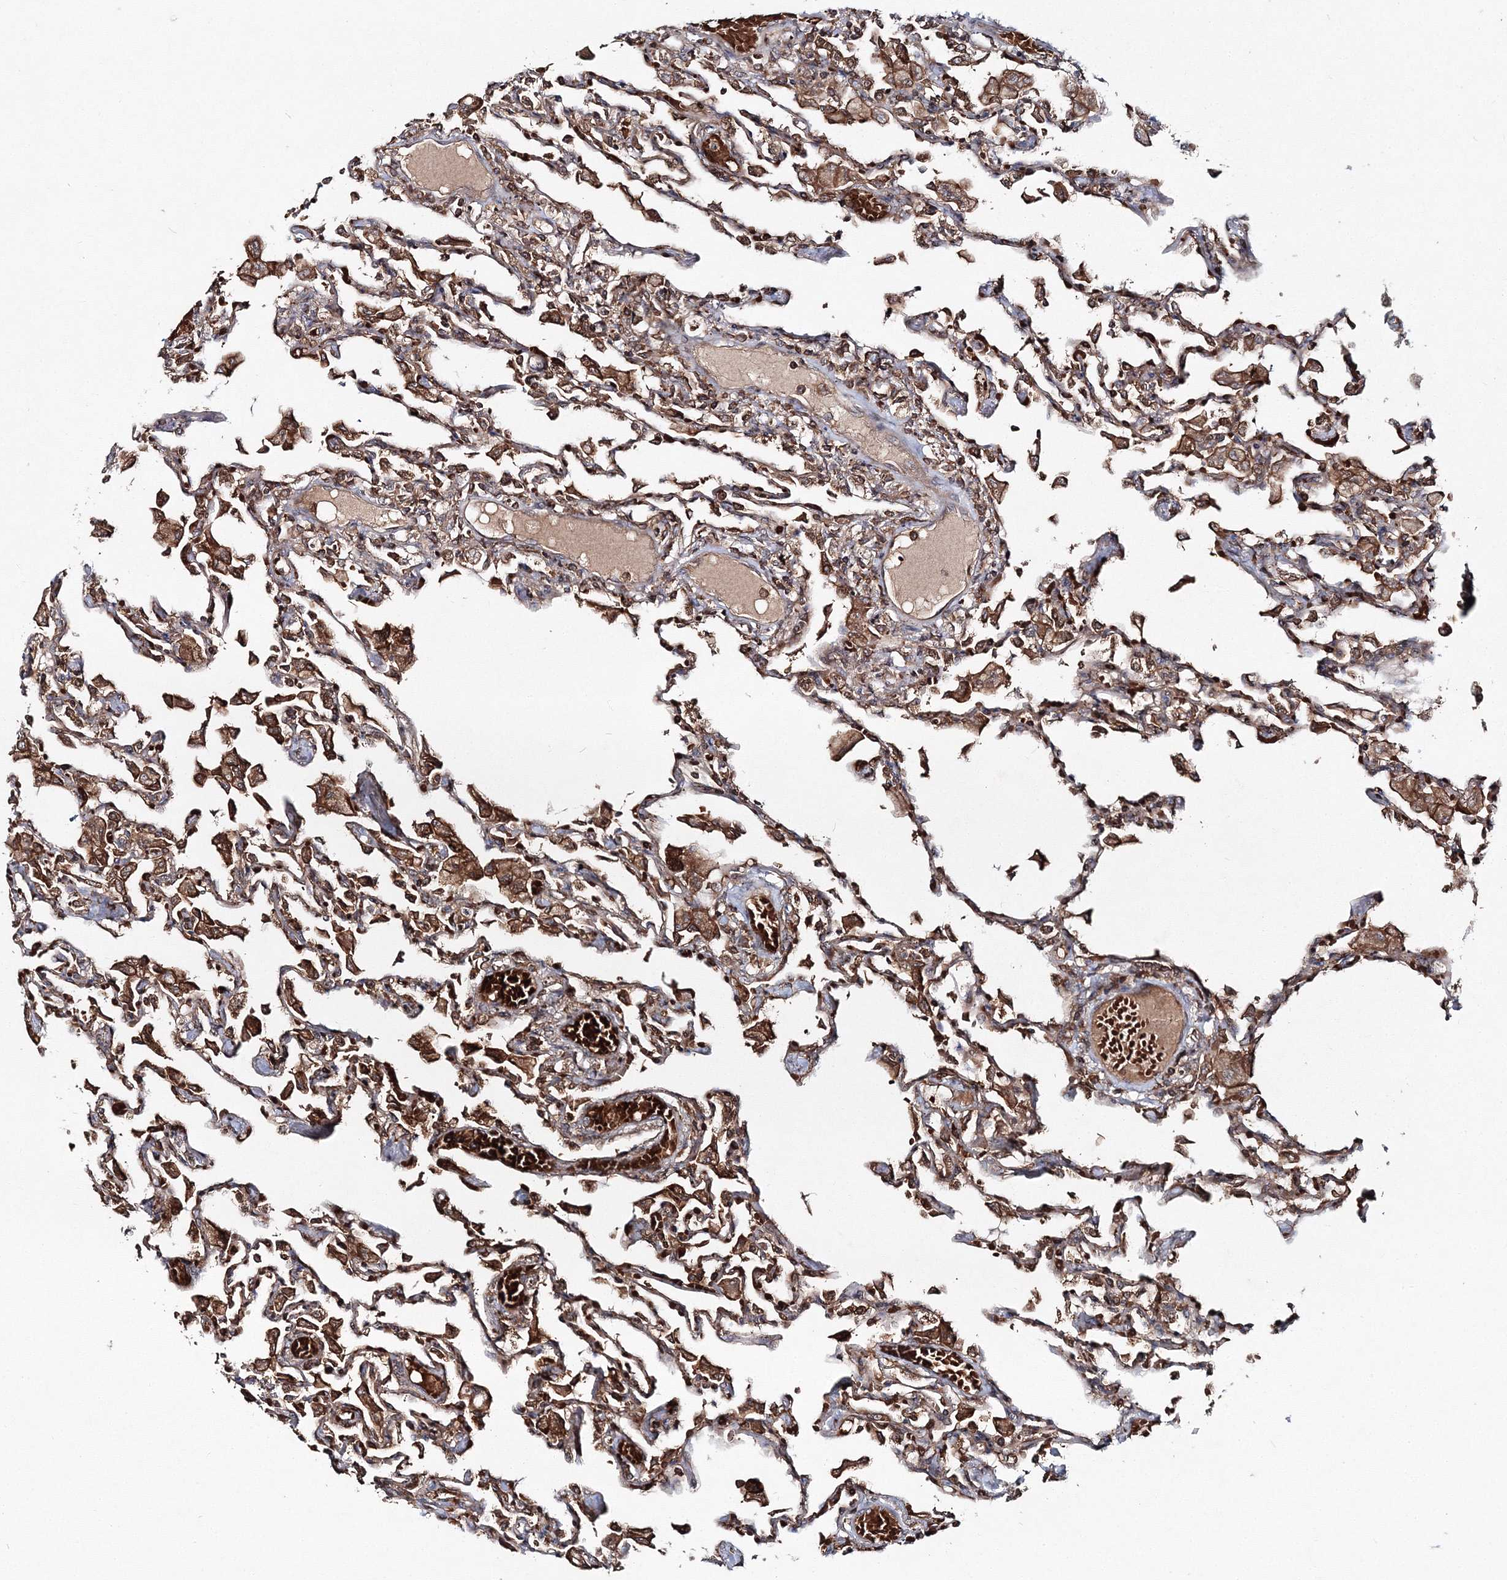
{"staining": {"intensity": "moderate", "quantity": ">75%", "location": "cytoplasmic/membranous,nuclear"}, "tissue": "lung", "cell_type": "Alveolar cells", "image_type": "normal", "snomed": [{"axis": "morphology", "description": "Normal tissue, NOS"}, {"axis": "topography", "description": "Bronchus"}, {"axis": "topography", "description": "Lung"}], "caption": "A micrograph of human lung stained for a protein demonstrates moderate cytoplasmic/membranous,nuclear brown staining in alveolar cells. Nuclei are stained in blue.", "gene": "PCBD2", "patient": {"sex": "female", "age": 49}}